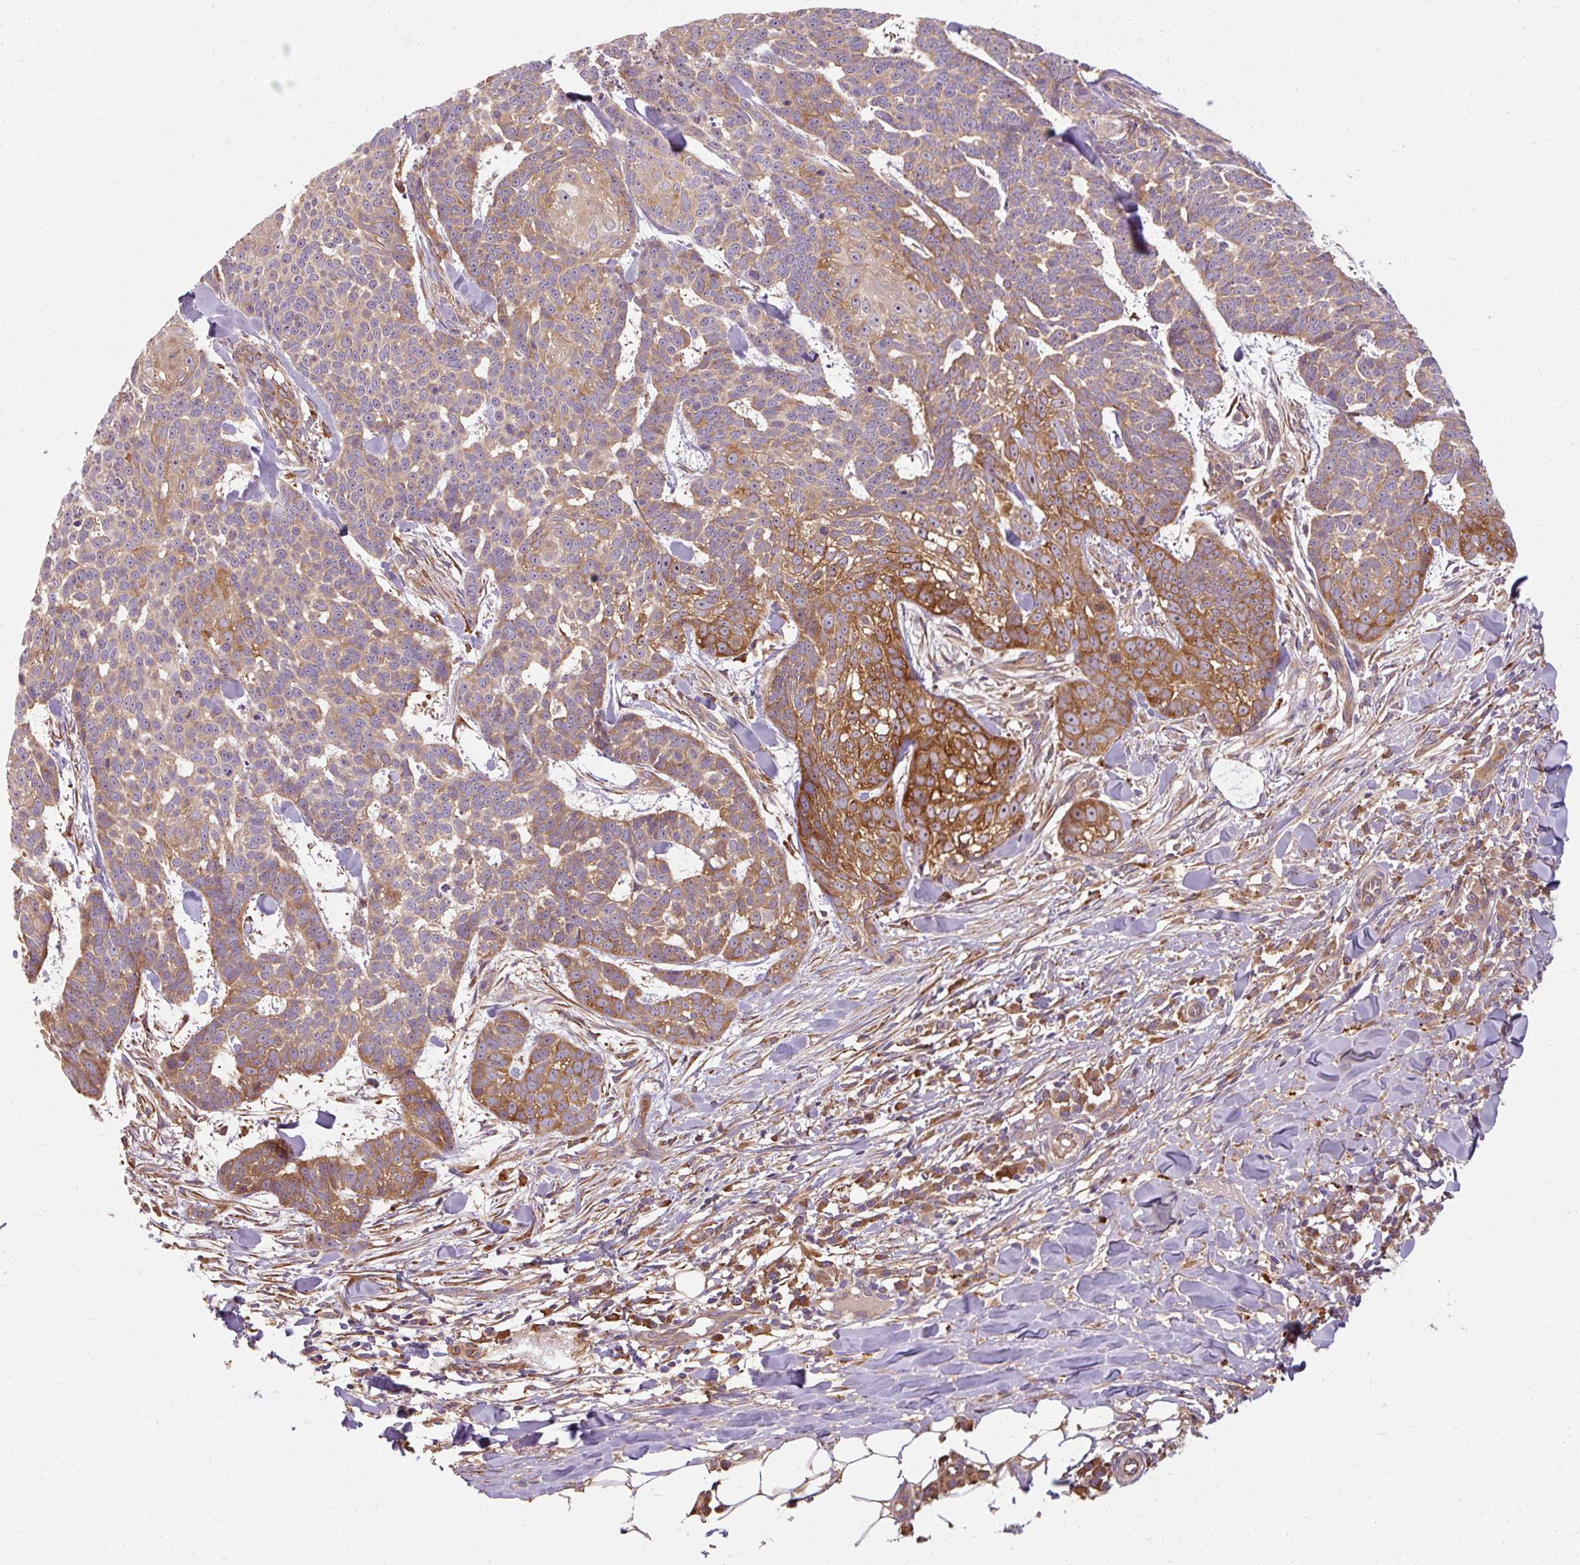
{"staining": {"intensity": "moderate", "quantity": "25%-75%", "location": "cytoplasmic/membranous"}, "tissue": "skin cancer", "cell_type": "Tumor cells", "image_type": "cancer", "snomed": [{"axis": "morphology", "description": "Basal cell carcinoma"}, {"axis": "topography", "description": "Skin"}], "caption": "Human basal cell carcinoma (skin) stained for a protein (brown) demonstrates moderate cytoplasmic/membranous positive positivity in about 25%-75% of tumor cells.", "gene": "TBC1D4", "patient": {"sex": "female", "age": 93}}